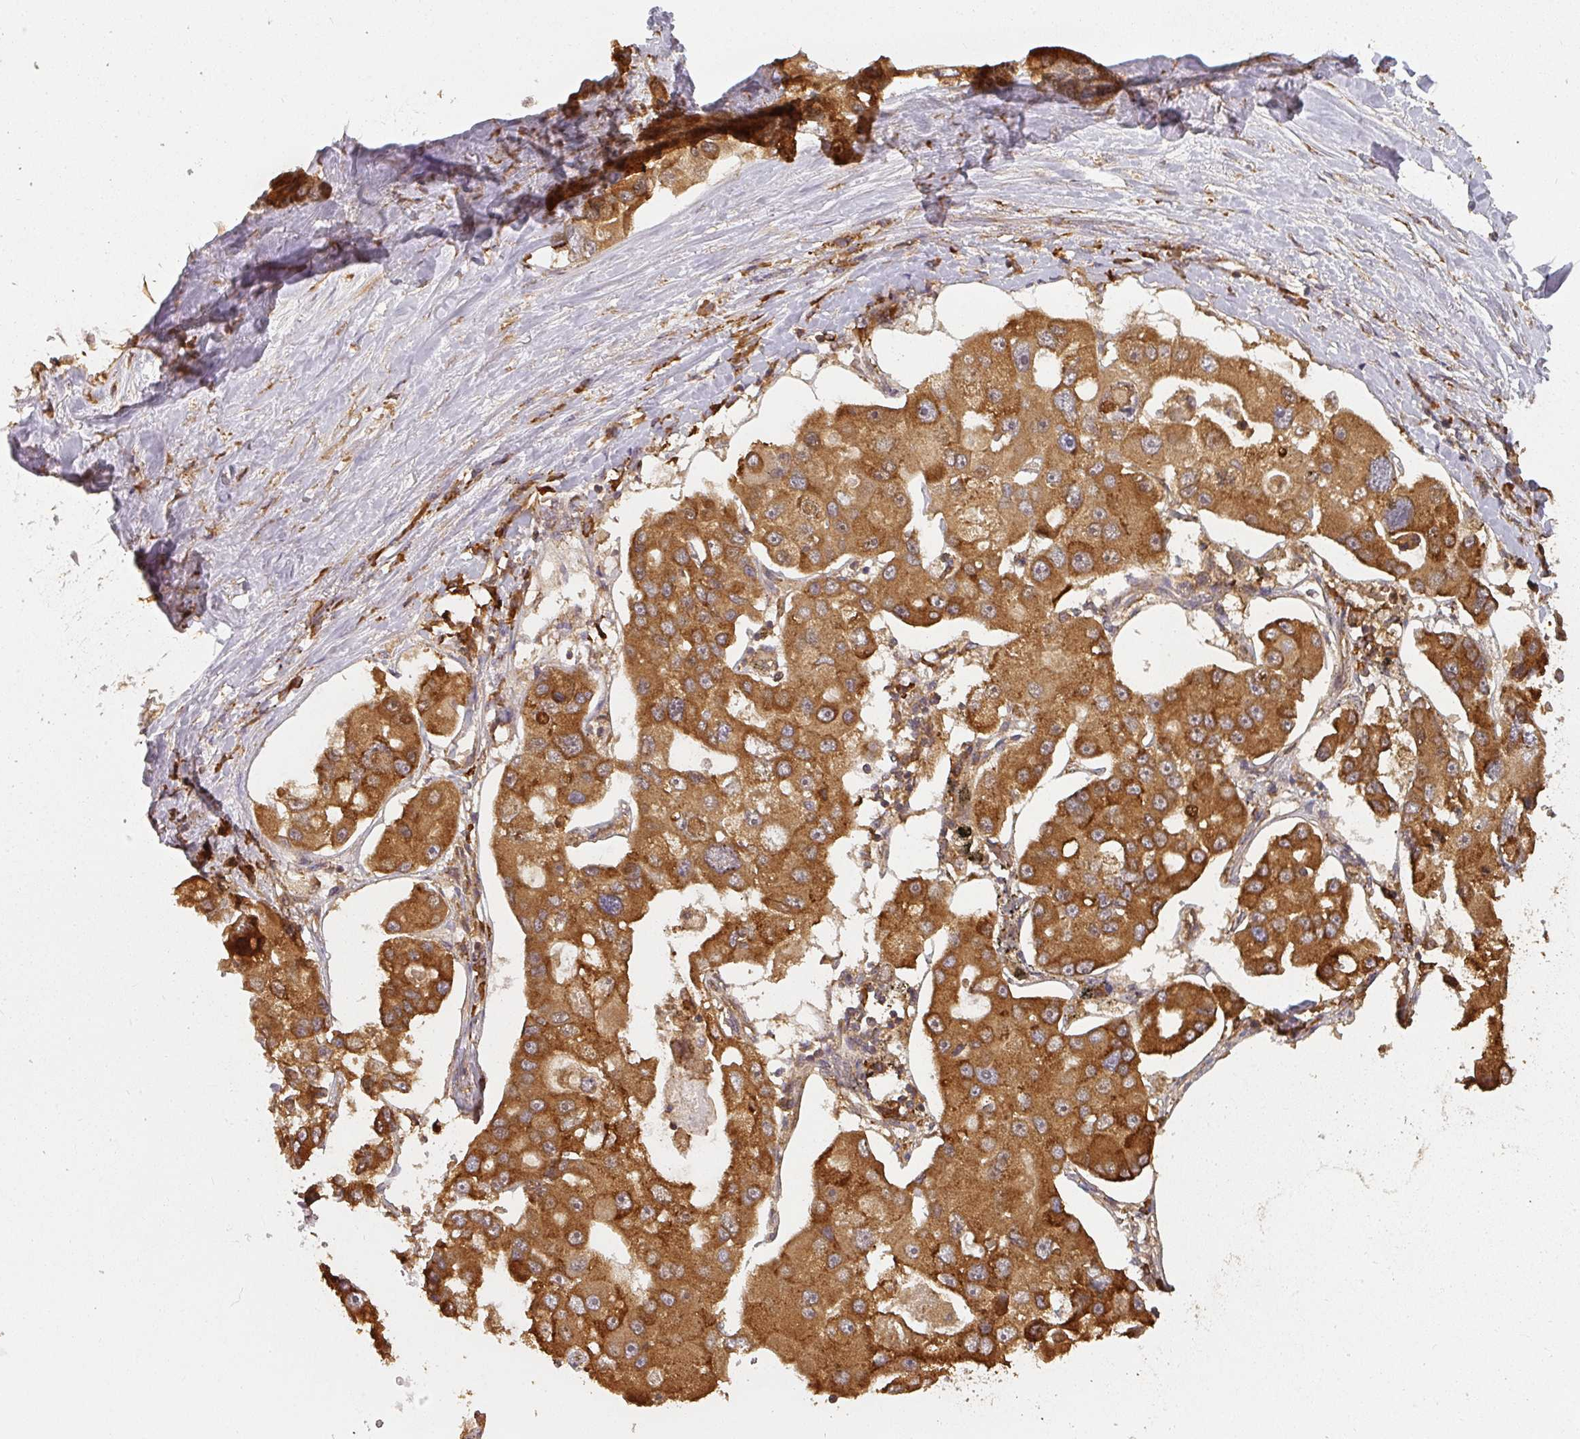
{"staining": {"intensity": "strong", "quantity": ">75%", "location": "cytoplasmic/membranous"}, "tissue": "lung cancer", "cell_type": "Tumor cells", "image_type": "cancer", "snomed": [{"axis": "morphology", "description": "Adenocarcinoma, NOS"}, {"axis": "topography", "description": "Lung"}], "caption": "The photomicrograph demonstrates staining of lung adenocarcinoma, revealing strong cytoplasmic/membranous protein staining (brown color) within tumor cells.", "gene": "PPP6R3", "patient": {"sex": "female", "age": 54}}